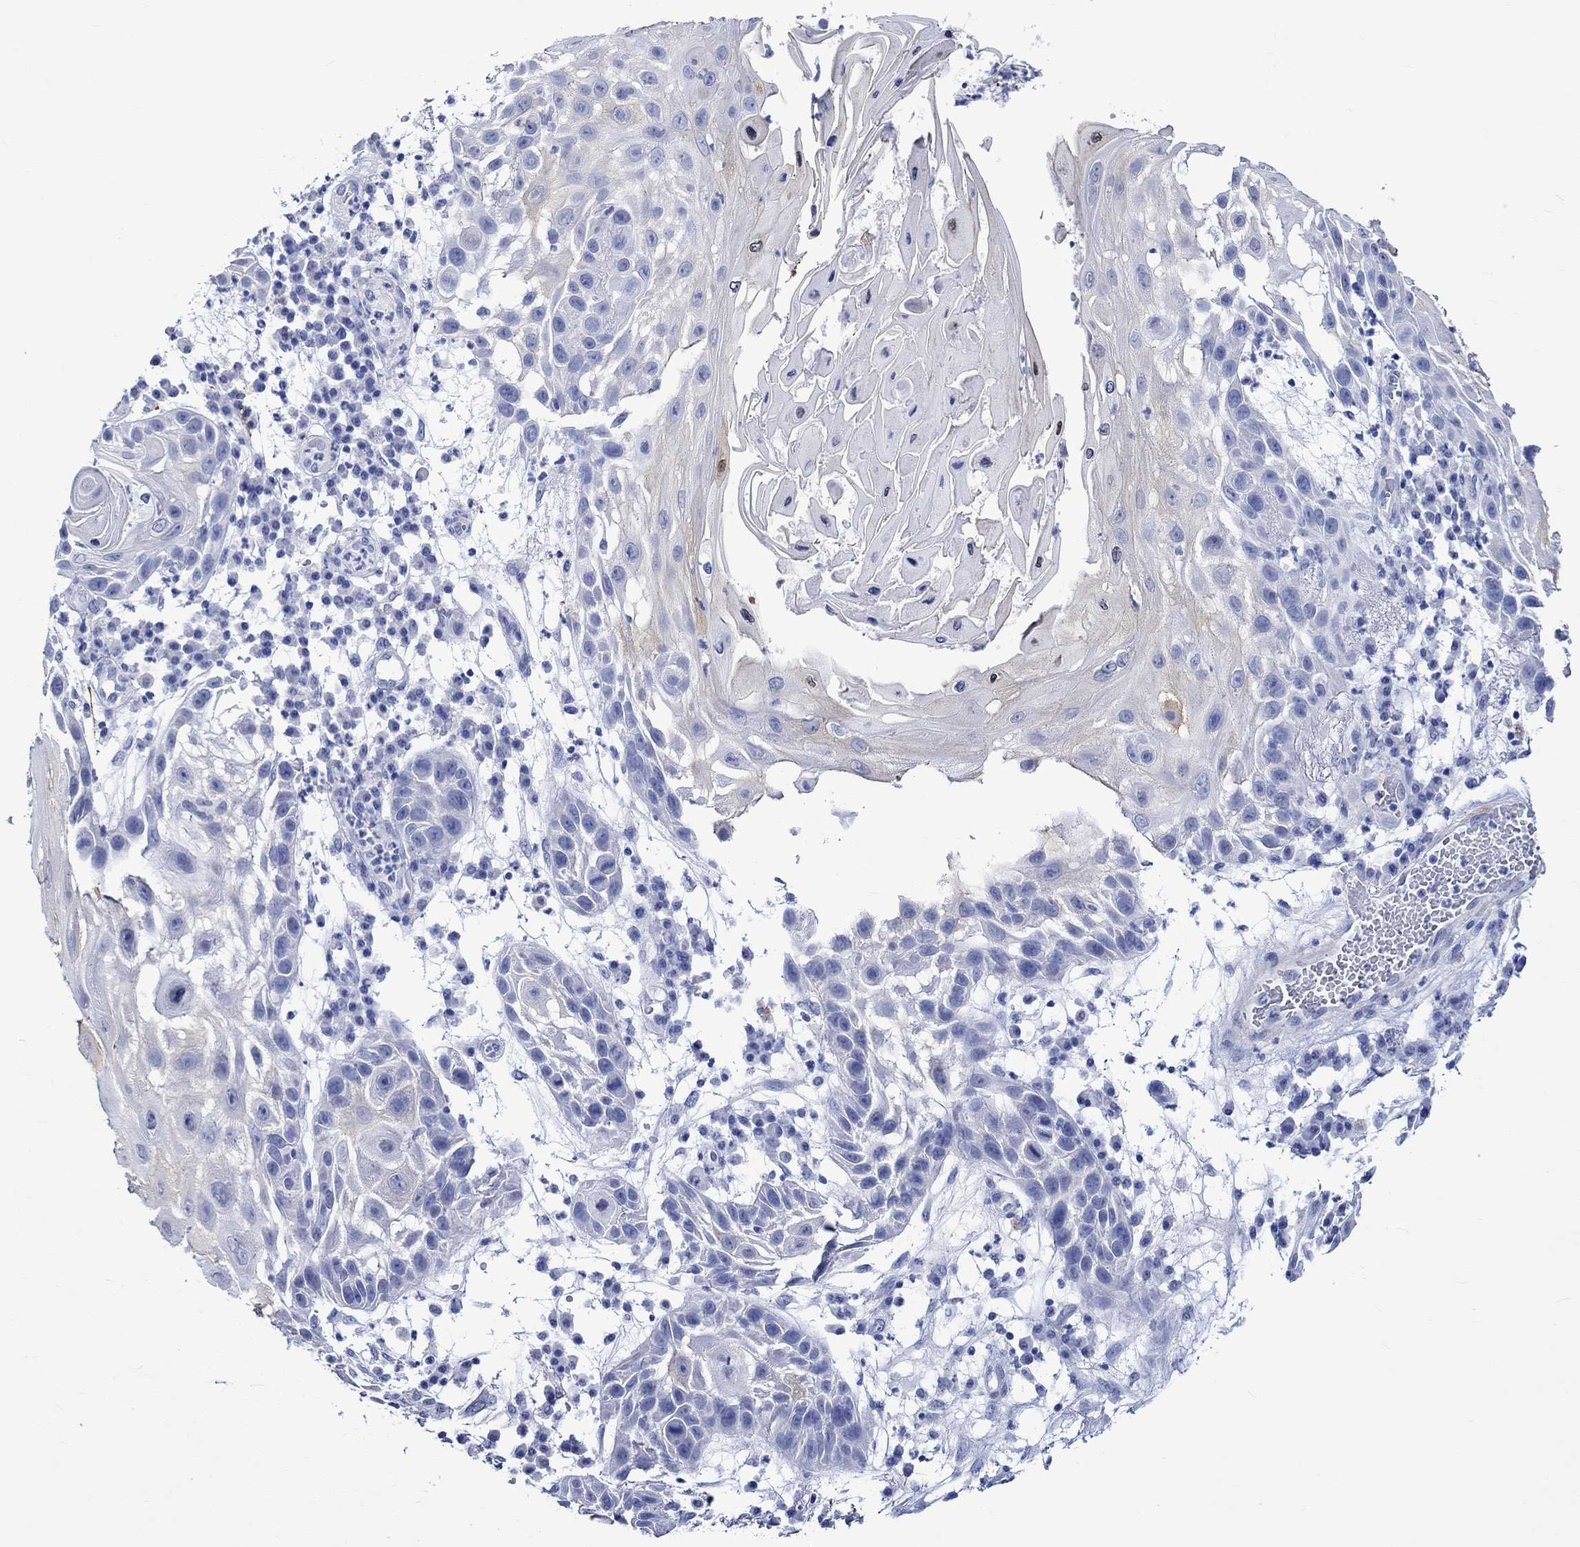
{"staining": {"intensity": "weak", "quantity": "<25%", "location": "cytoplasmic/membranous"}, "tissue": "skin cancer", "cell_type": "Tumor cells", "image_type": "cancer", "snomed": [{"axis": "morphology", "description": "Normal tissue, NOS"}, {"axis": "morphology", "description": "Squamous cell carcinoma, NOS"}, {"axis": "topography", "description": "Skin"}], "caption": "Tumor cells show no significant protein expression in skin squamous cell carcinoma.", "gene": "CRYAB", "patient": {"sex": "male", "age": 79}}